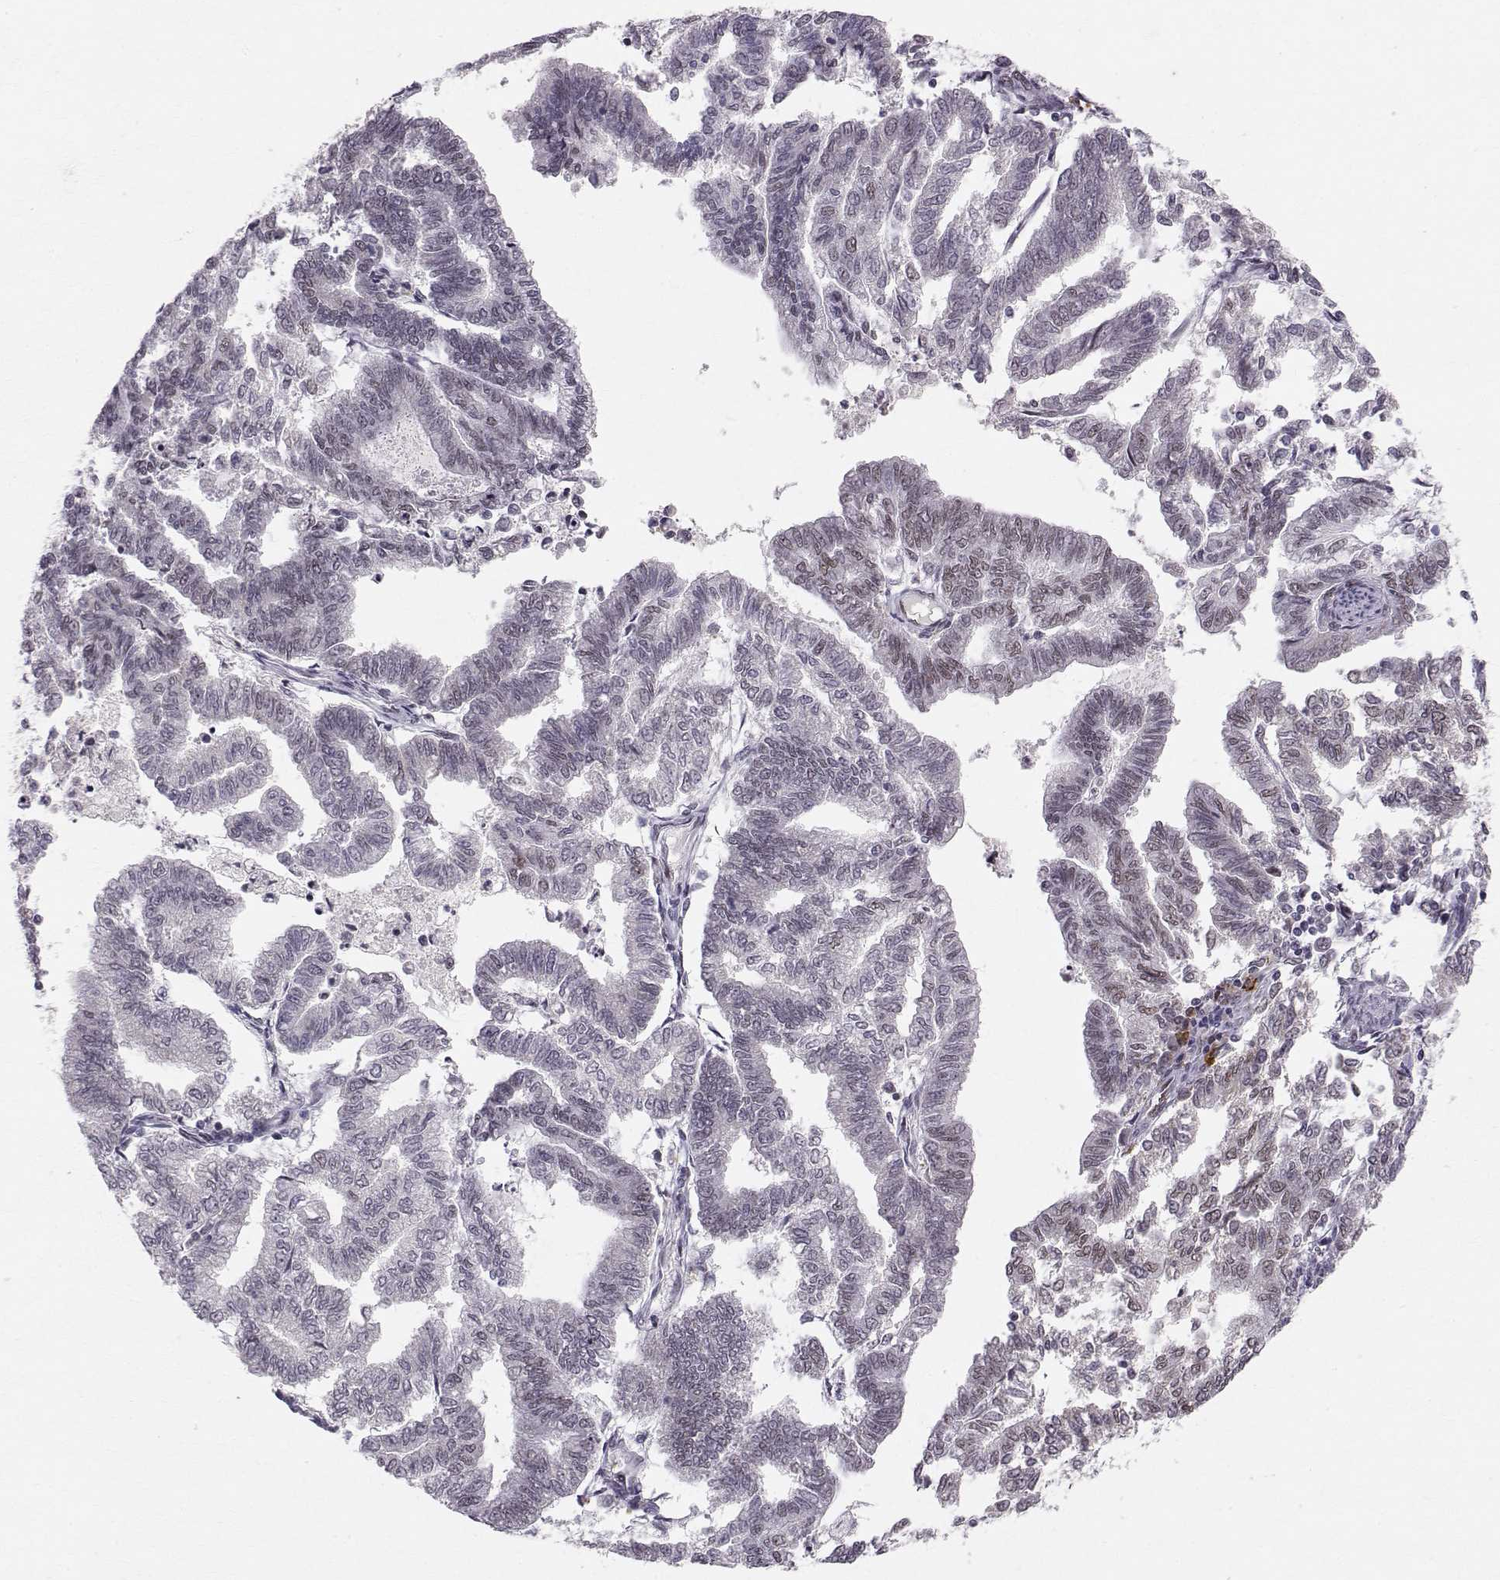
{"staining": {"intensity": "negative", "quantity": "none", "location": "none"}, "tissue": "endometrial cancer", "cell_type": "Tumor cells", "image_type": "cancer", "snomed": [{"axis": "morphology", "description": "Adenocarcinoma, NOS"}, {"axis": "topography", "description": "Endometrium"}], "caption": "Tumor cells are negative for protein expression in human endometrial cancer.", "gene": "RPP38", "patient": {"sex": "female", "age": 79}}